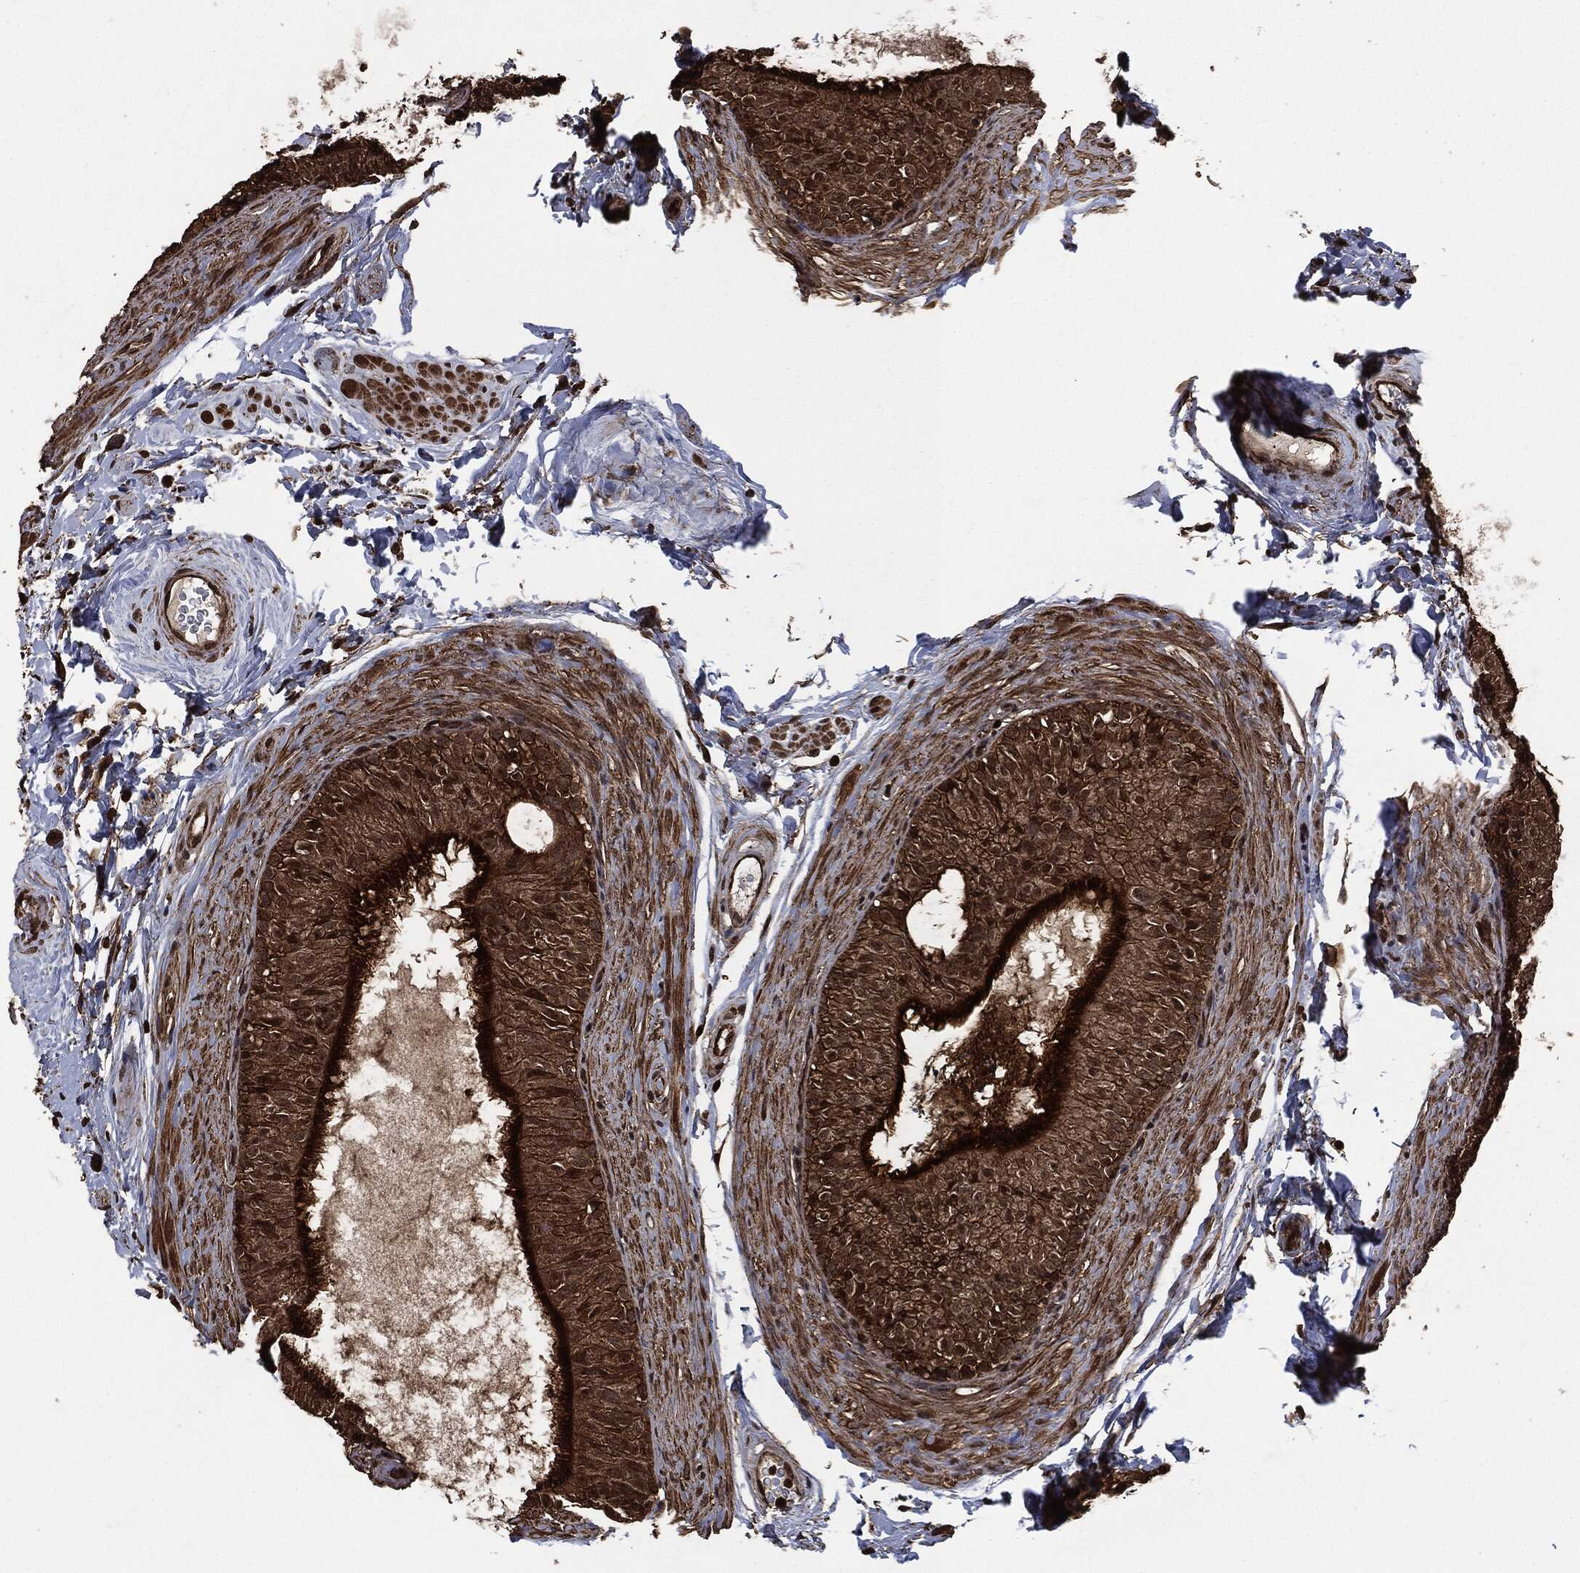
{"staining": {"intensity": "strong", "quantity": ">75%", "location": "cytoplasmic/membranous"}, "tissue": "epididymis", "cell_type": "Glandular cells", "image_type": "normal", "snomed": [{"axis": "morphology", "description": "Normal tissue, NOS"}, {"axis": "topography", "description": "Epididymis"}], "caption": "Immunohistochemistry (IHC) staining of normal epididymis, which reveals high levels of strong cytoplasmic/membranous staining in approximately >75% of glandular cells indicating strong cytoplasmic/membranous protein expression. The staining was performed using DAB (3,3'-diaminobenzidine) (brown) for protein detection and nuclei were counterstained in hematoxylin (blue).", "gene": "HRAS", "patient": {"sex": "male", "age": 34}}